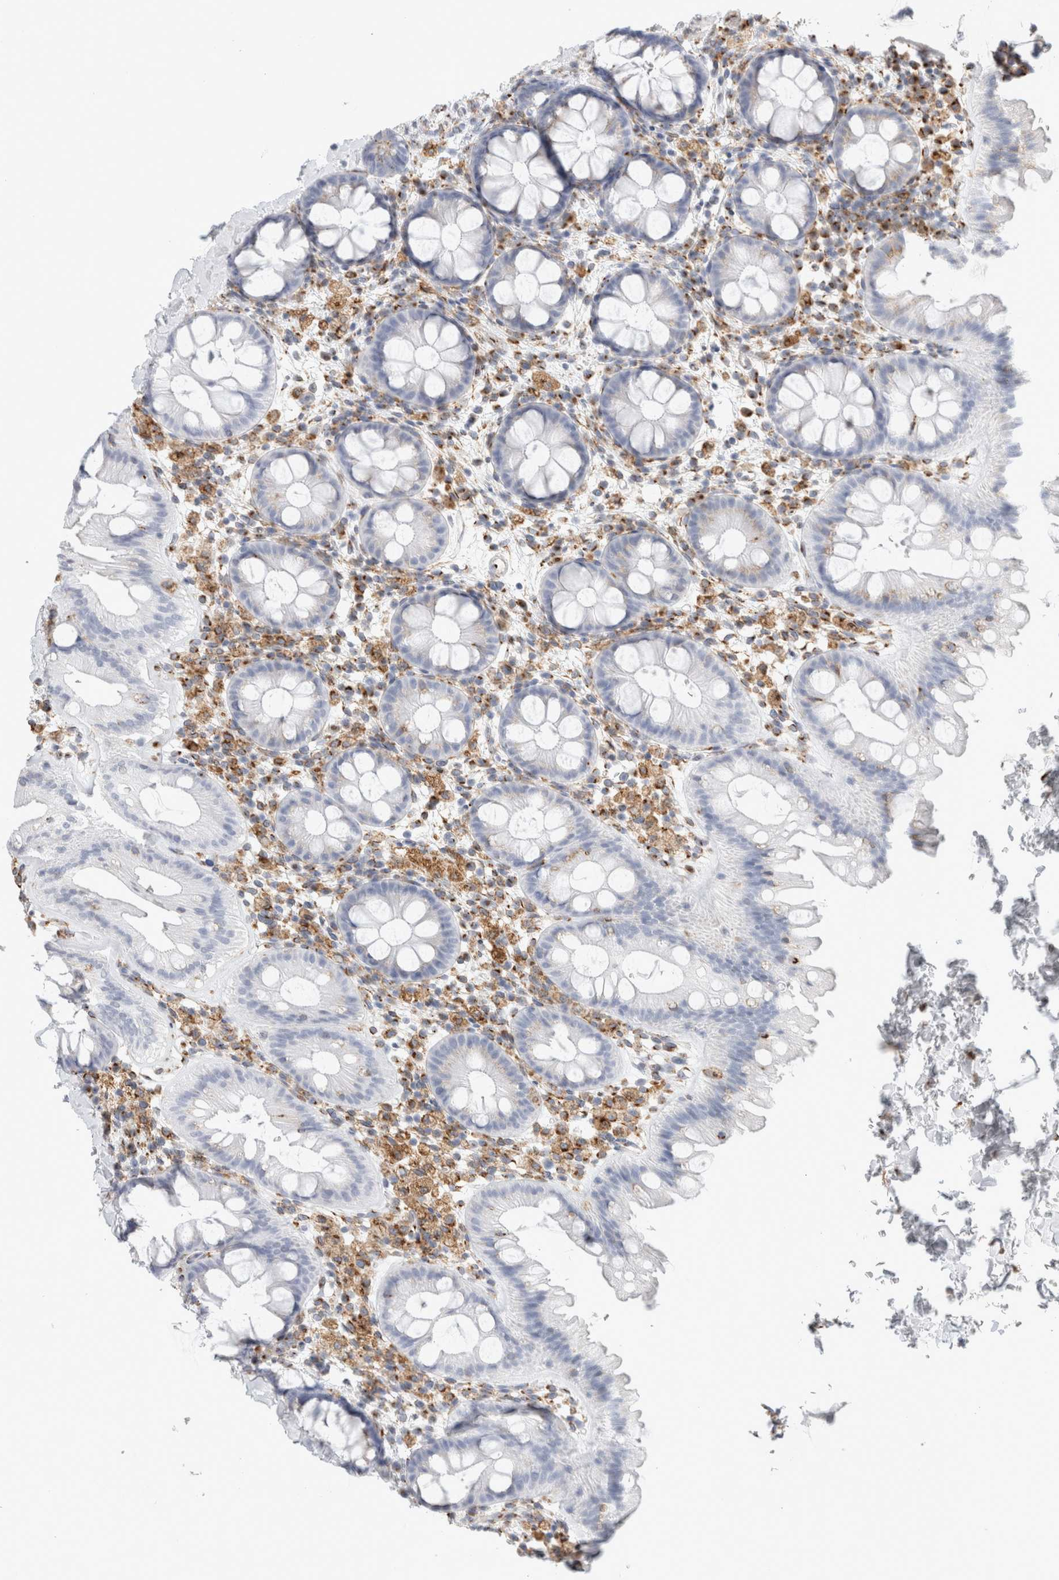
{"staining": {"intensity": "moderate", "quantity": ">75%", "location": "cytoplasmic/membranous"}, "tissue": "colon", "cell_type": "Endothelial cells", "image_type": "normal", "snomed": [{"axis": "morphology", "description": "Normal tissue, NOS"}, {"axis": "topography", "description": "Colon"}], "caption": "IHC of unremarkable human colon demonstrates medium levels of moderate cytoplasmic/membranous expression in about >75% of endothelial cells. (Brightfield microscopy of DAB IHC at high magnification).", "gene": "MCFD2", "patient": {"sex": "female", "age": 62}}